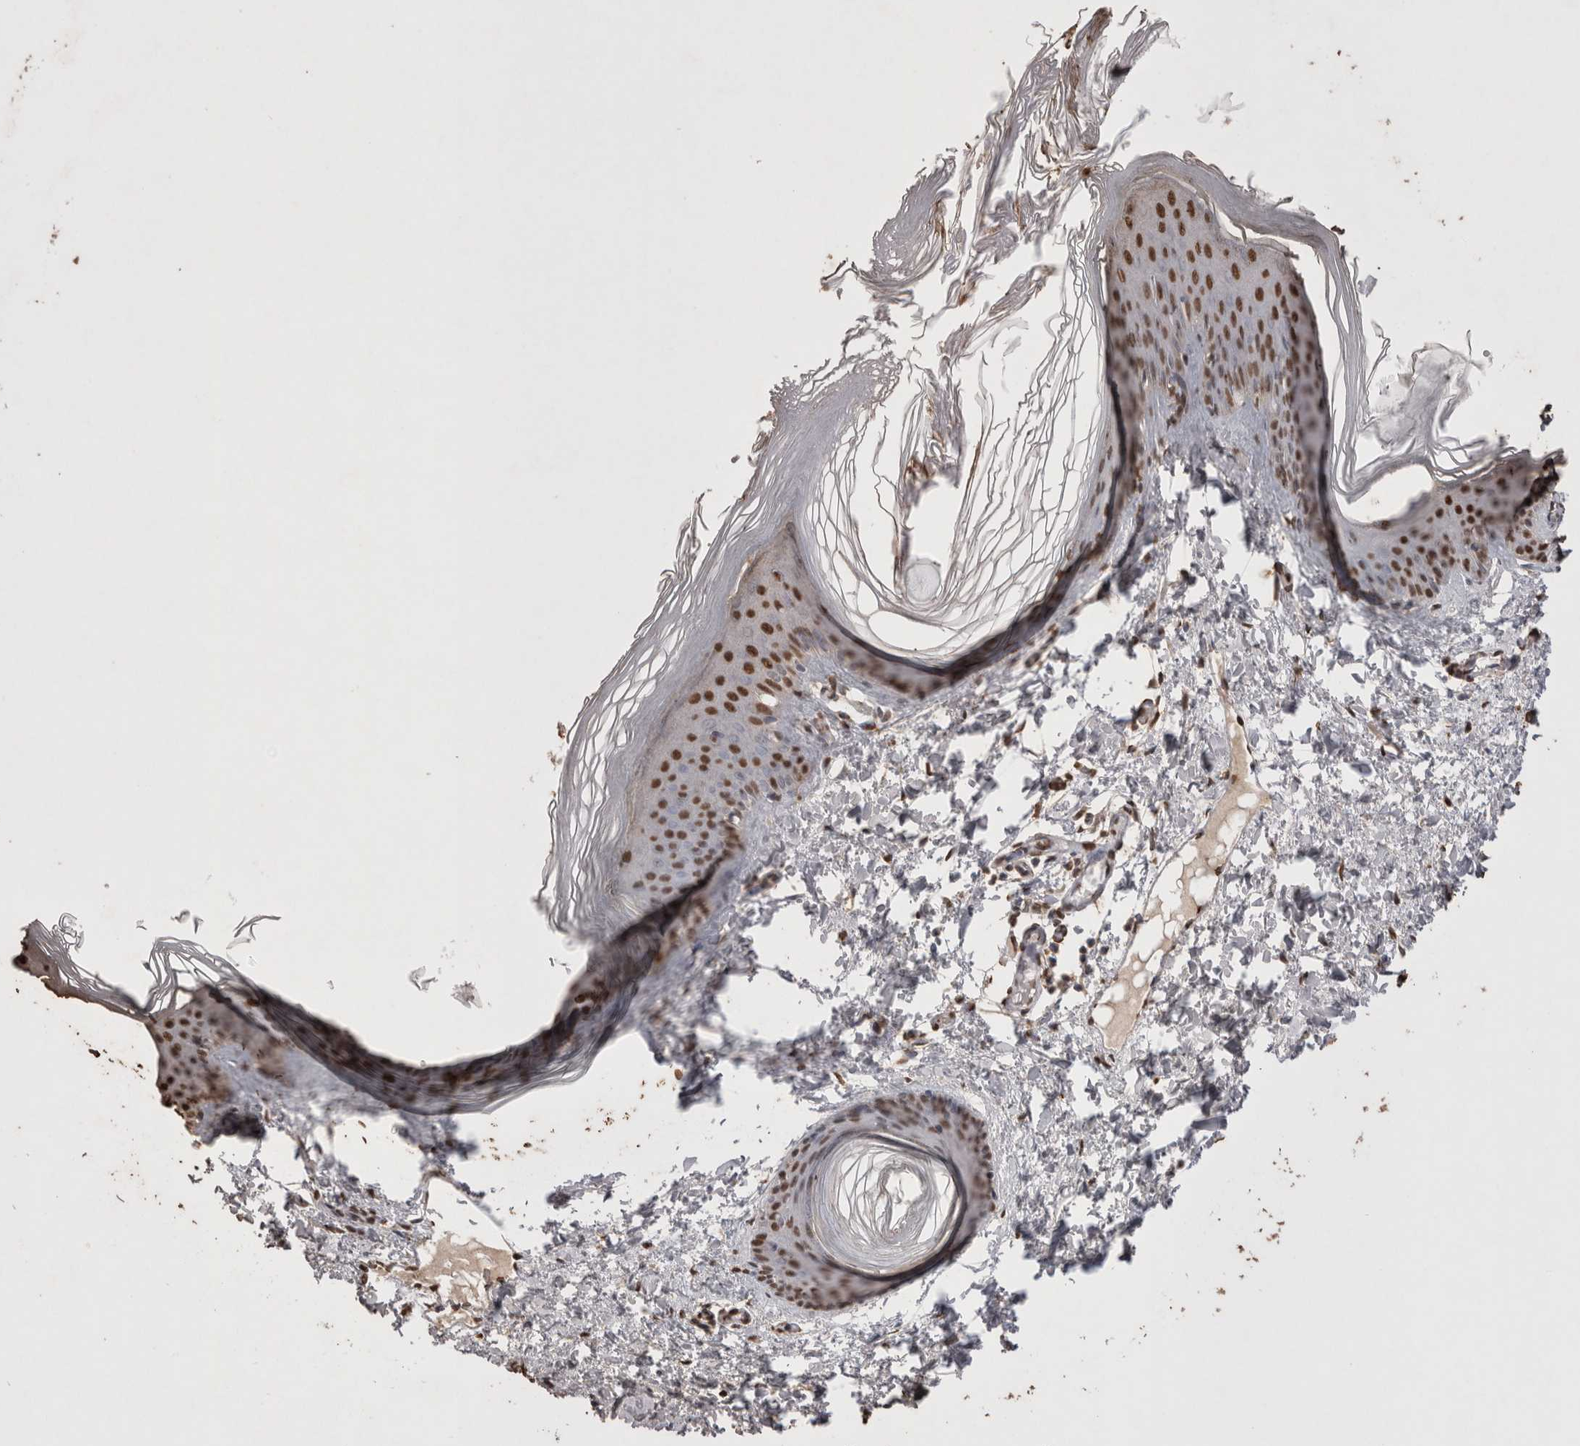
{"staining": {"intensity": "moderate", "quantity": ">75%", "location": "nuclear"}, "tissue": "skin", "cell_type": "Fibroblasts", "image_type": "normal", "snomed": [{"axis": "morphology", "description": "Normal tissue, NOS"}, {"axis": "topography", "description": "Skin"}], "caption": "DAB immunohistochemical staining of normal skin exhibits moderate nuclear protein positivity in approximately >75% of fibroblasts. (IHC, brightfield microscopy, high magnification).", "gene": "POU5F1", "patient": {"sex": "female", "age": 27}}